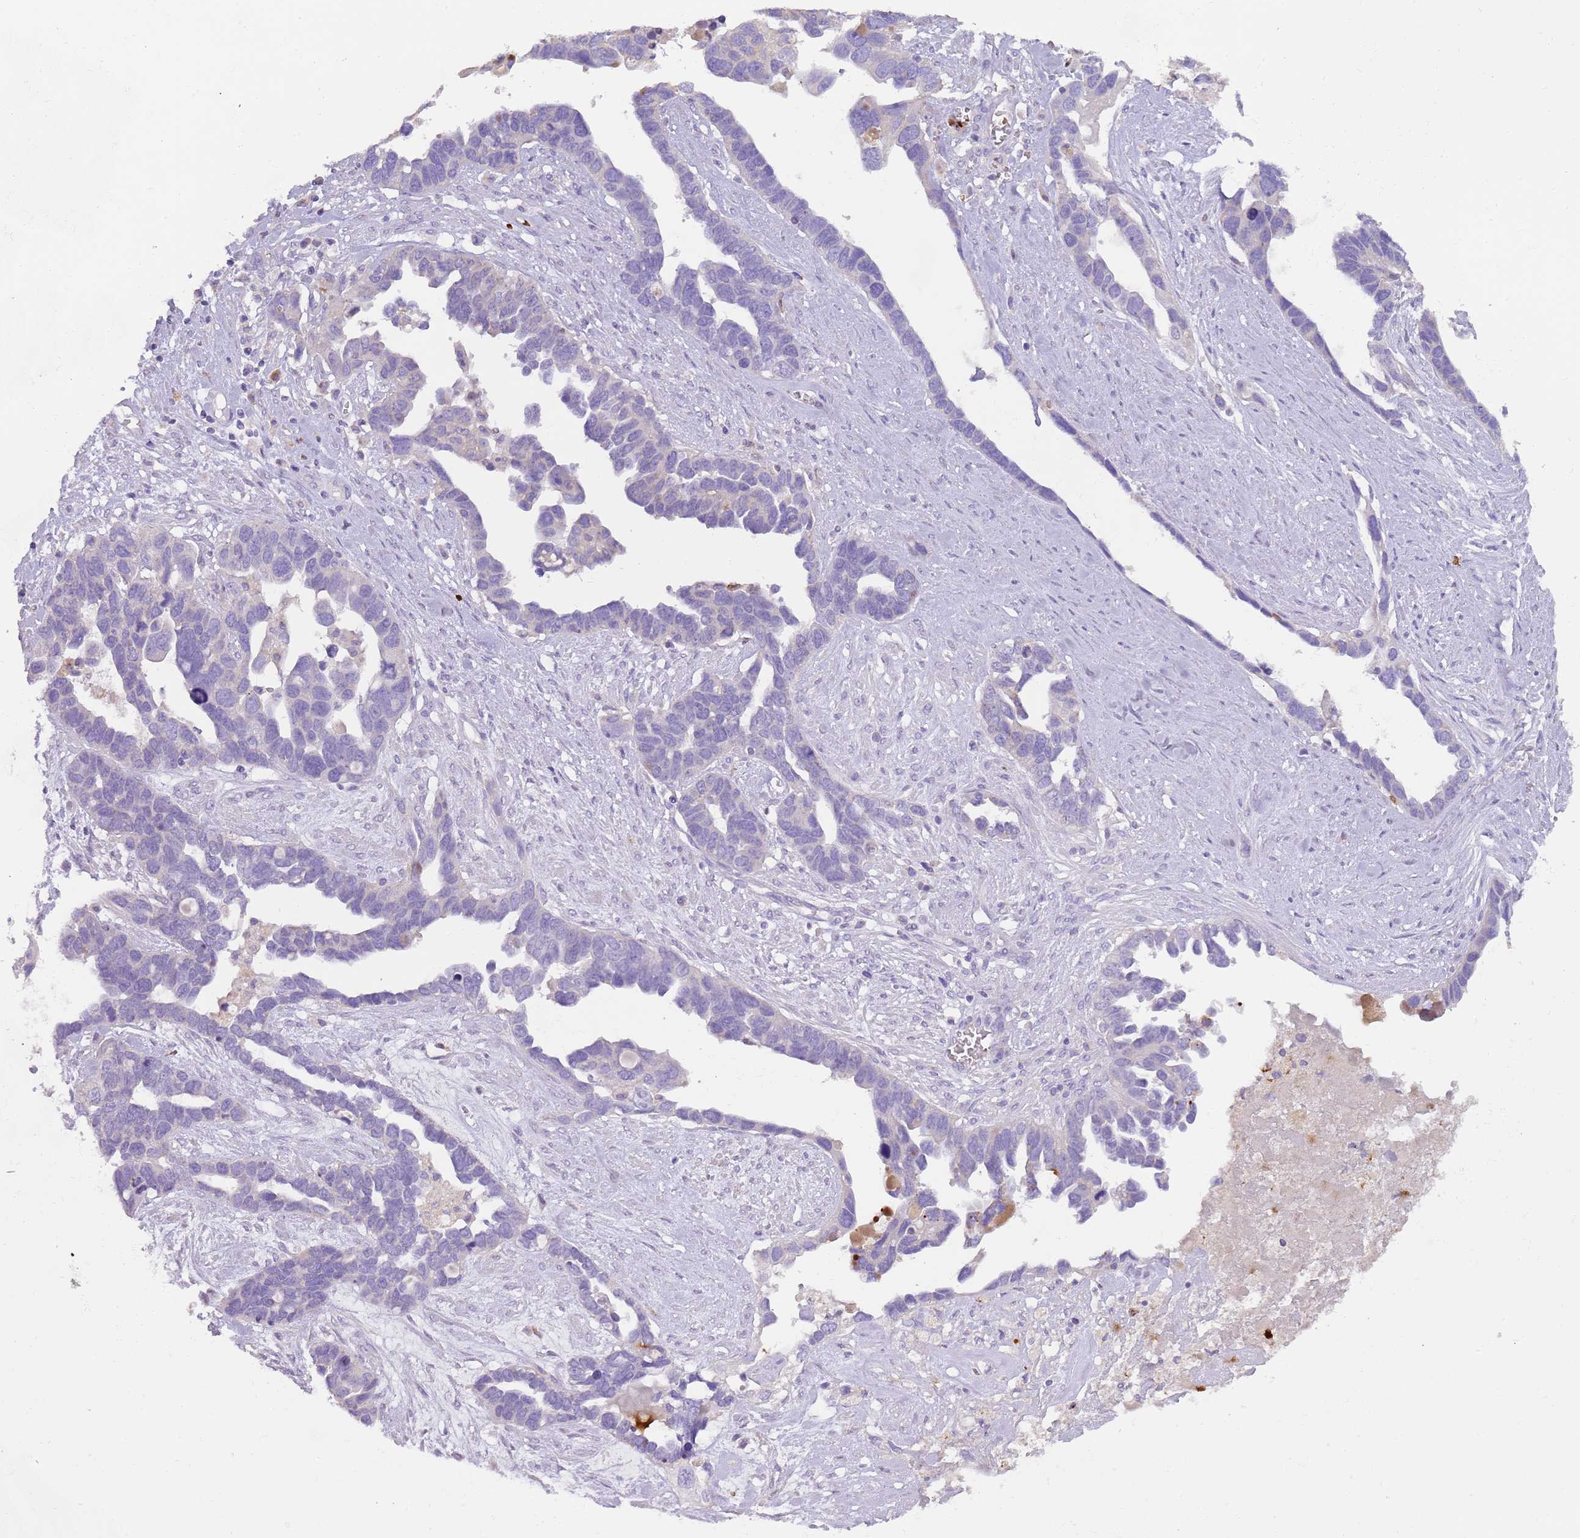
{"staining": {"intensity": "negative", "quantity": "none", "location": "none"}, "tissue": "ovarian cancer", "cell_type": "Tumor cells", "image_type": "cancer", "snomed": [{"axis": "morphology", "description": "Cystadenocarcinoma, serous, NOS"}, {"axis": "topography", "description": "Ovary"}], "caption": "Ovarian cancer was stained to show a protein in brown. There is no significant staining in tumor cells. The staining is performed using DAB (3,3'-diaminobenzidine) brown chromogen with nuclei counter-stained in using hematoxylin.", "gene": "TMEM251", "patient": {"sex": "female", "age": 54}}